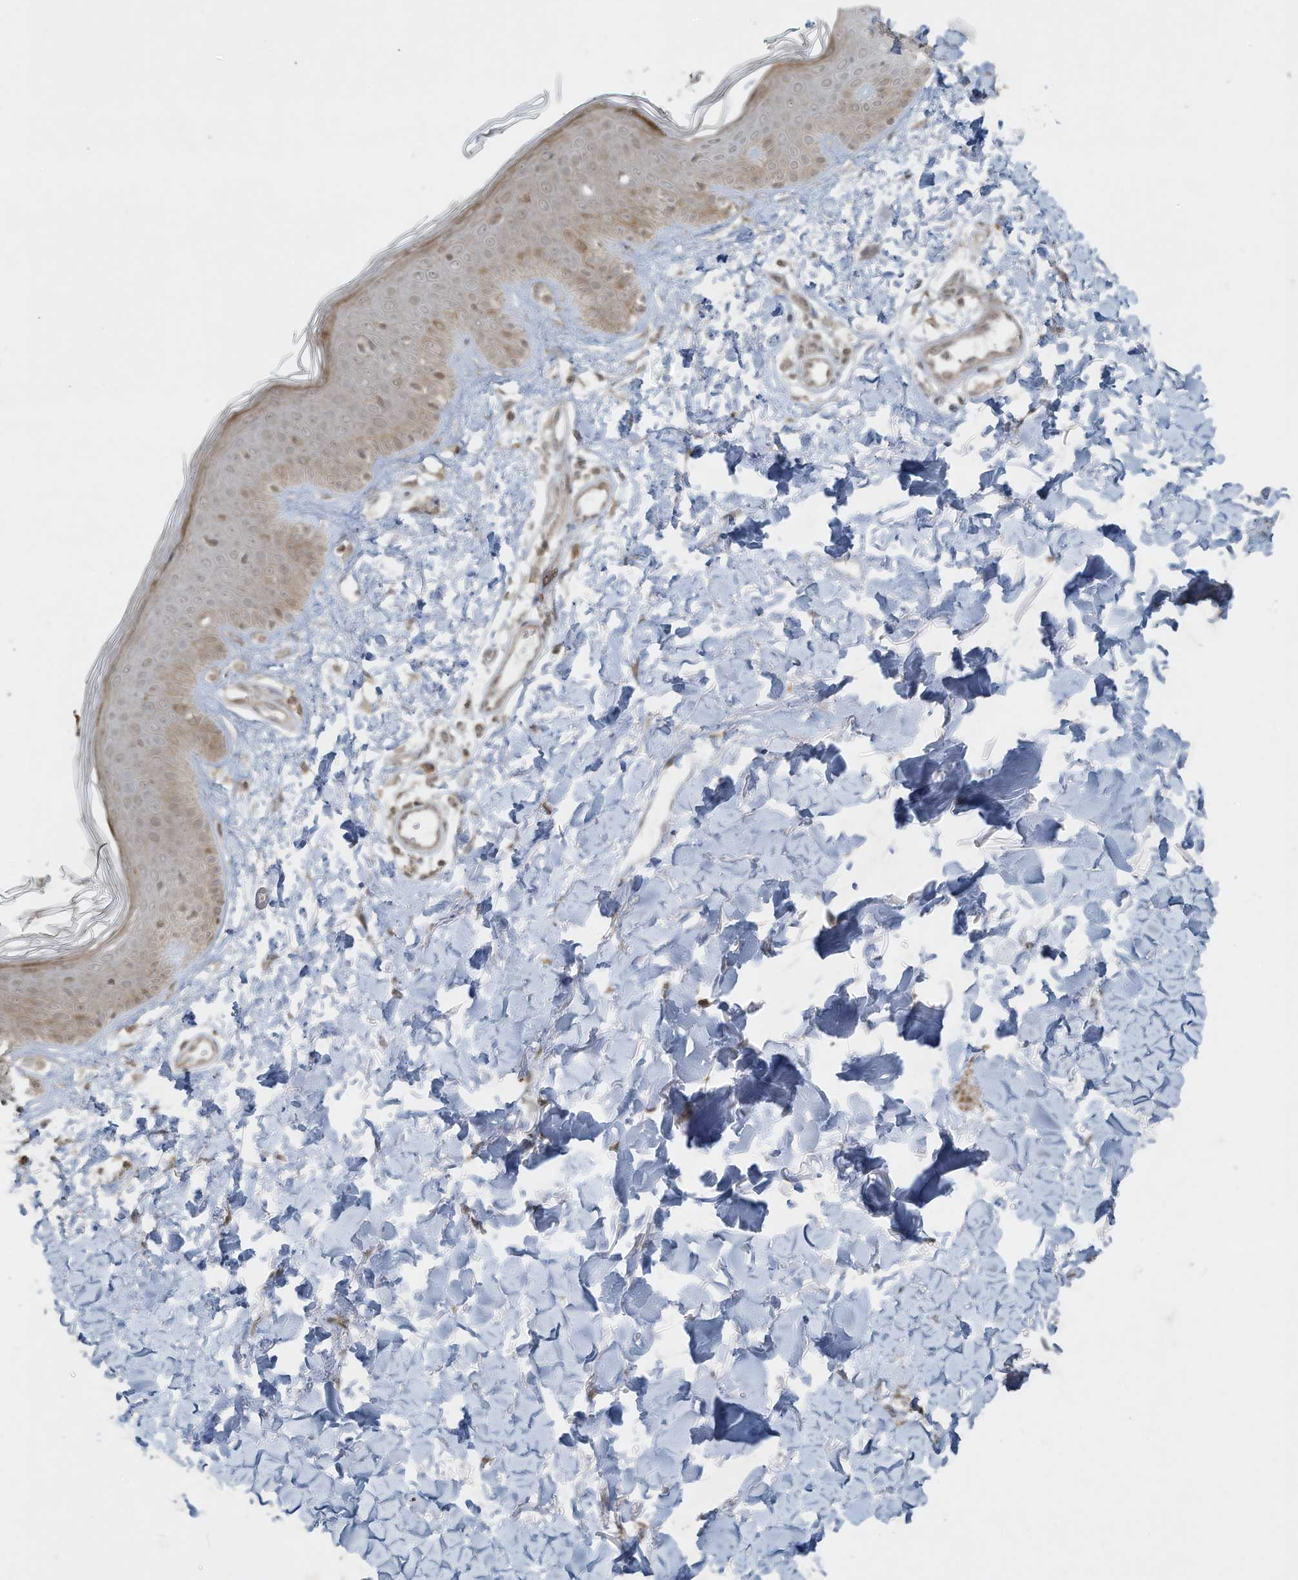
{"staining": {"intensity": "weak", "quantity": ">75%", "location": "cytoplasmic/membranous,nuclear"}, "tissue": "skin", "cell_type": "Fibroblasts", "image_type": "normal", "snomed": [{"axis": "morphology", "description": "Normal tissue, NOS"}, {"axis": "topography", "description": "Skin"}], "caption": "The micrograph shows immunohistochemical staining of benign skin. There is weak cytoplasmic/membranous,nuclear staining is appreciated in approximately >75% of fibroblasts. The staining was performed using DAB (3,3'-diaminobenzidine), with brown indicating positive protein expression. Nuclei are stained blue with hematoxylin.", "gene": "ZNF263", "patient": {"sex": "male", "age": 37}}